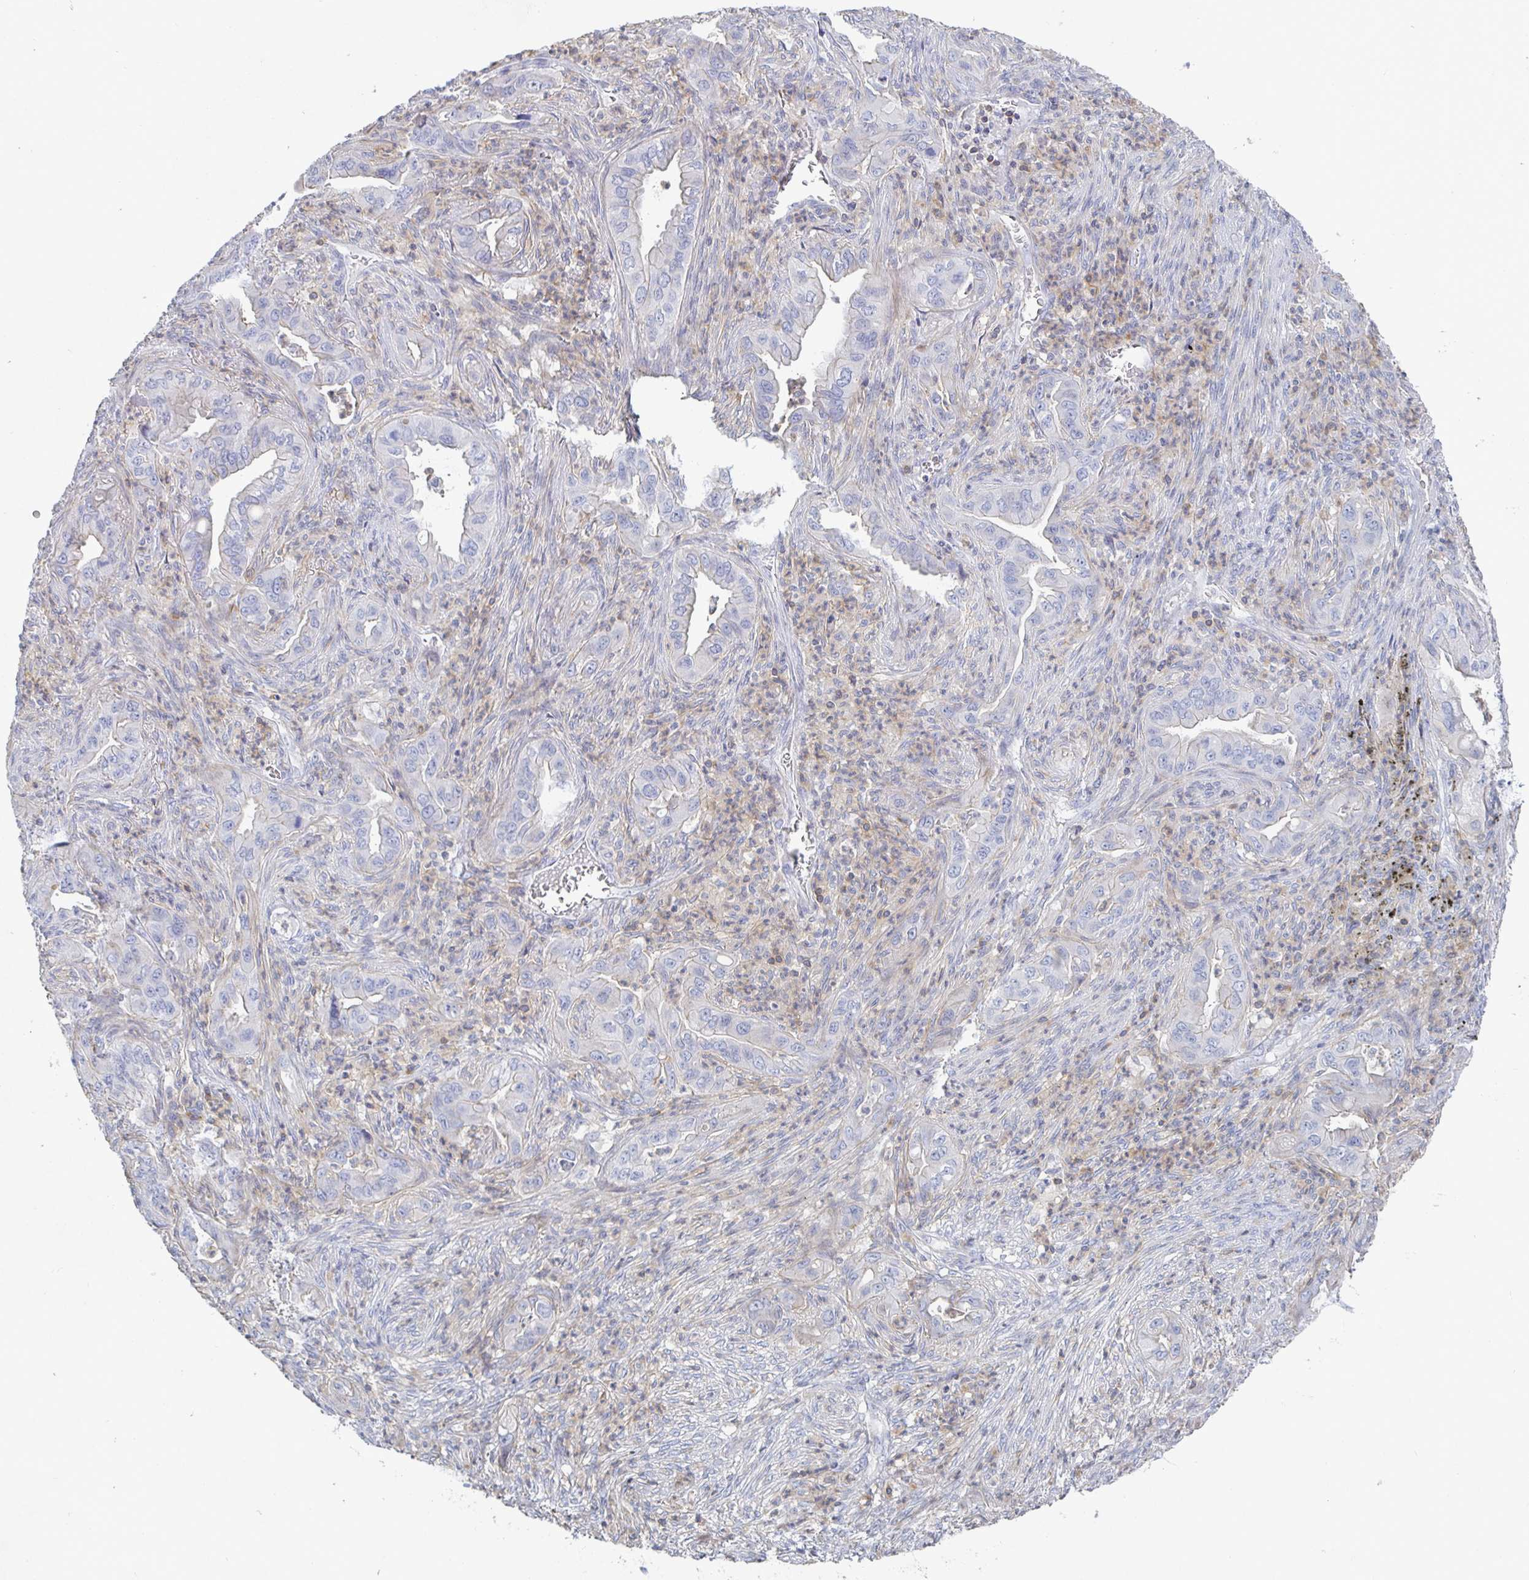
{"staining": {"intensity": "negative", "quantity": "none", "location": "none"}, "tissue": "lung cancer", "cell_type": "Tumor cells", "image_type": "cancer", "snomed": [{"axis": "morphology", "description": "Adenocarcinoma, NOS"}, {"axis": "topography", "description": "Lung"}], "caption": "IHC of lung cancer (adenocarcinoma) exhibits no expression in tumor cells.", "gene": "PIK3CD", "patient": {"sex": "male", "age": 65}}